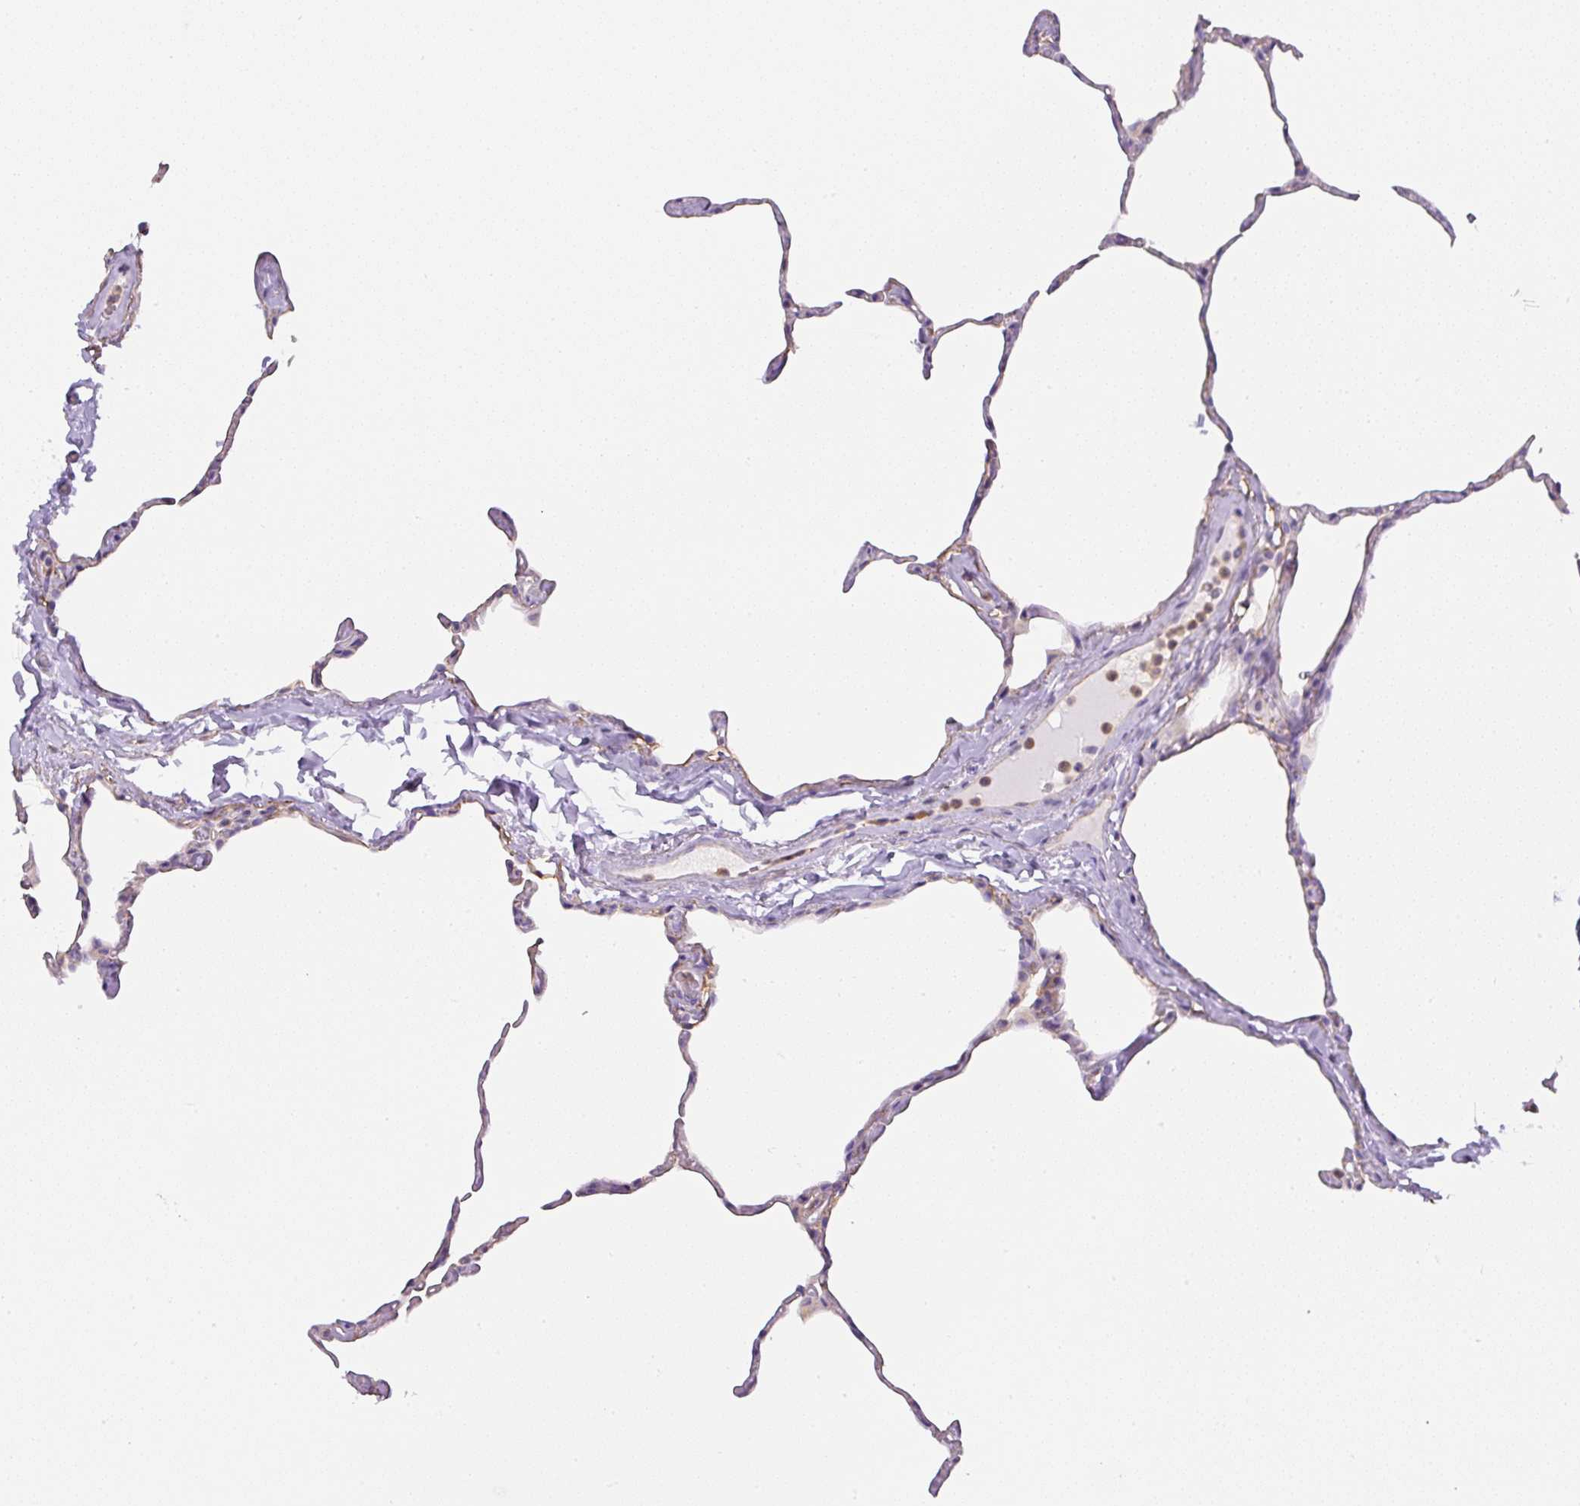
{"staining": {"intensity": "weak", "quantity": "<25%", "location": "cytoplasmic/membranous"}, "tissue": "lung", "cell_type": "Alveolar cells", "image_type": "normal", "snomed": [{"axis": "morphology", "description": "Normal tissue, NOS"}, {"axis": "topography", "description": "Lung"}], "caption": "Immunohistochemistry (IHC) micrograph of normal lung: lung stained with DAB (3,3'-diaminobenzidine) displays no significant protein positivity in alveolar cells.", "gene": "PIP5KL1", "patient": {"sex": "male", "age": 65}}